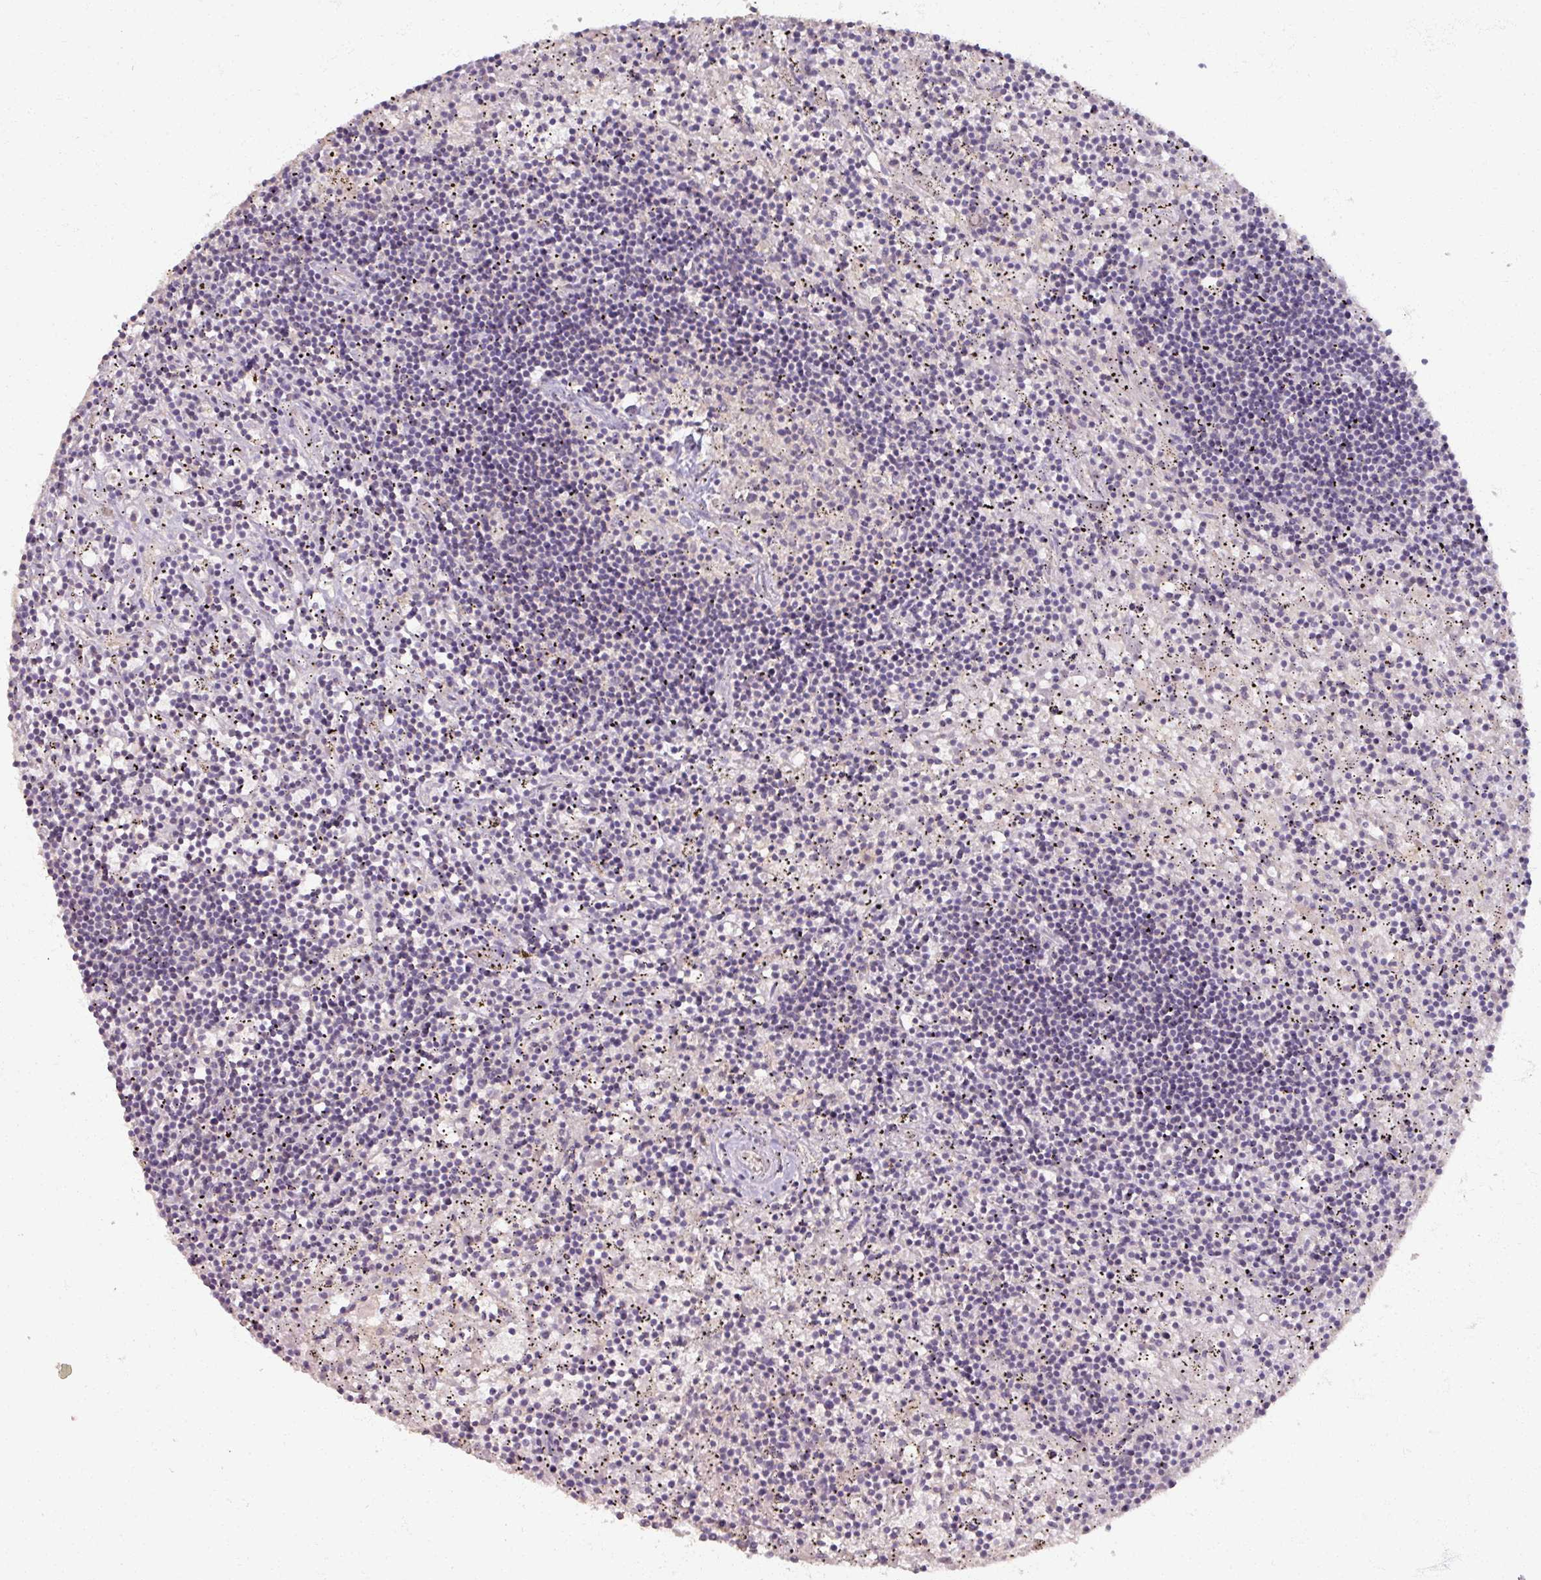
{"staining": {"intensity": "negative", "quantity": "none", "location": "none"}, "tissue": "lymphoma", "cell_type": "Tumor cells", "image_type": "cancer", "snomed": [{"axis": "morphology", "description": "Malignant lymphoma, non-Hodgkin's type, Low grade"}, {"axis": "topography", "description": "Spleen"}], "caption": "A photomicrograph of human lymphoma is negative for staining in tumor cells.", "gene": "SOX11", "patient": {"sex": "male", "age": 76}}